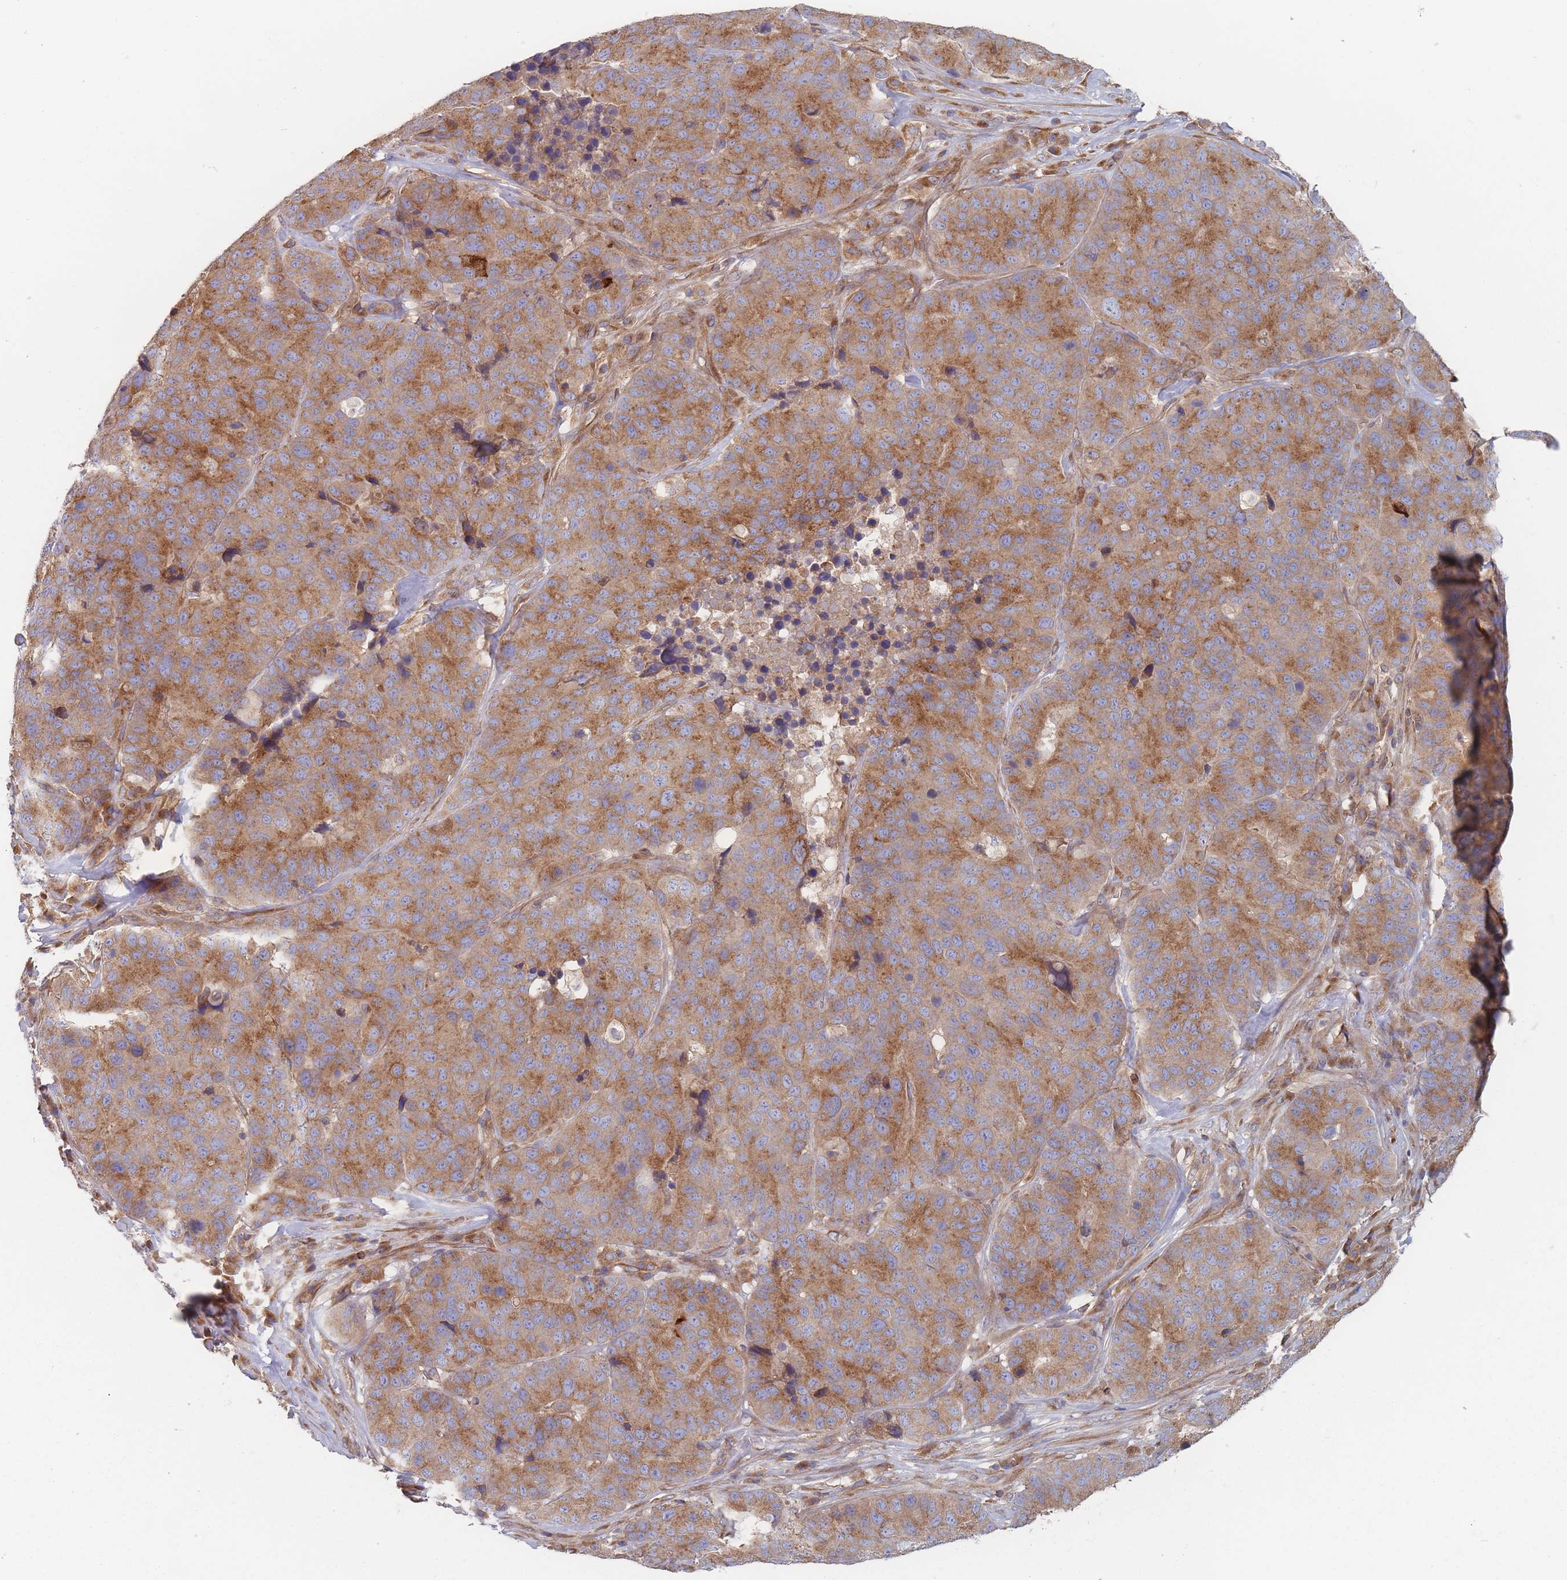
{"staining": {"intensity": "moderate", "quantity": ">75%", "location": "cytoplasmic/membranous"}, "tissue": "stomach cancer", "cell_type": "Tumor cells", "image_type": "cancer", "snomed": [{"axis": "morphology", "description": "Adenocarcinoma, NOS"}, {"axis": "topography", "description": "Stomach"}], "caption": "Immunohistochemical staining of stomach cancer (adenocarcinoma) demonstrates moderate cytoplasmic/membranous protein expression in approximately >75% of tumor cells. Ihc stains the protein of interest in brown and the nuclei are stained blue.", "gene": "KDSR", "patient": {"sex": "male", "age": 71}}